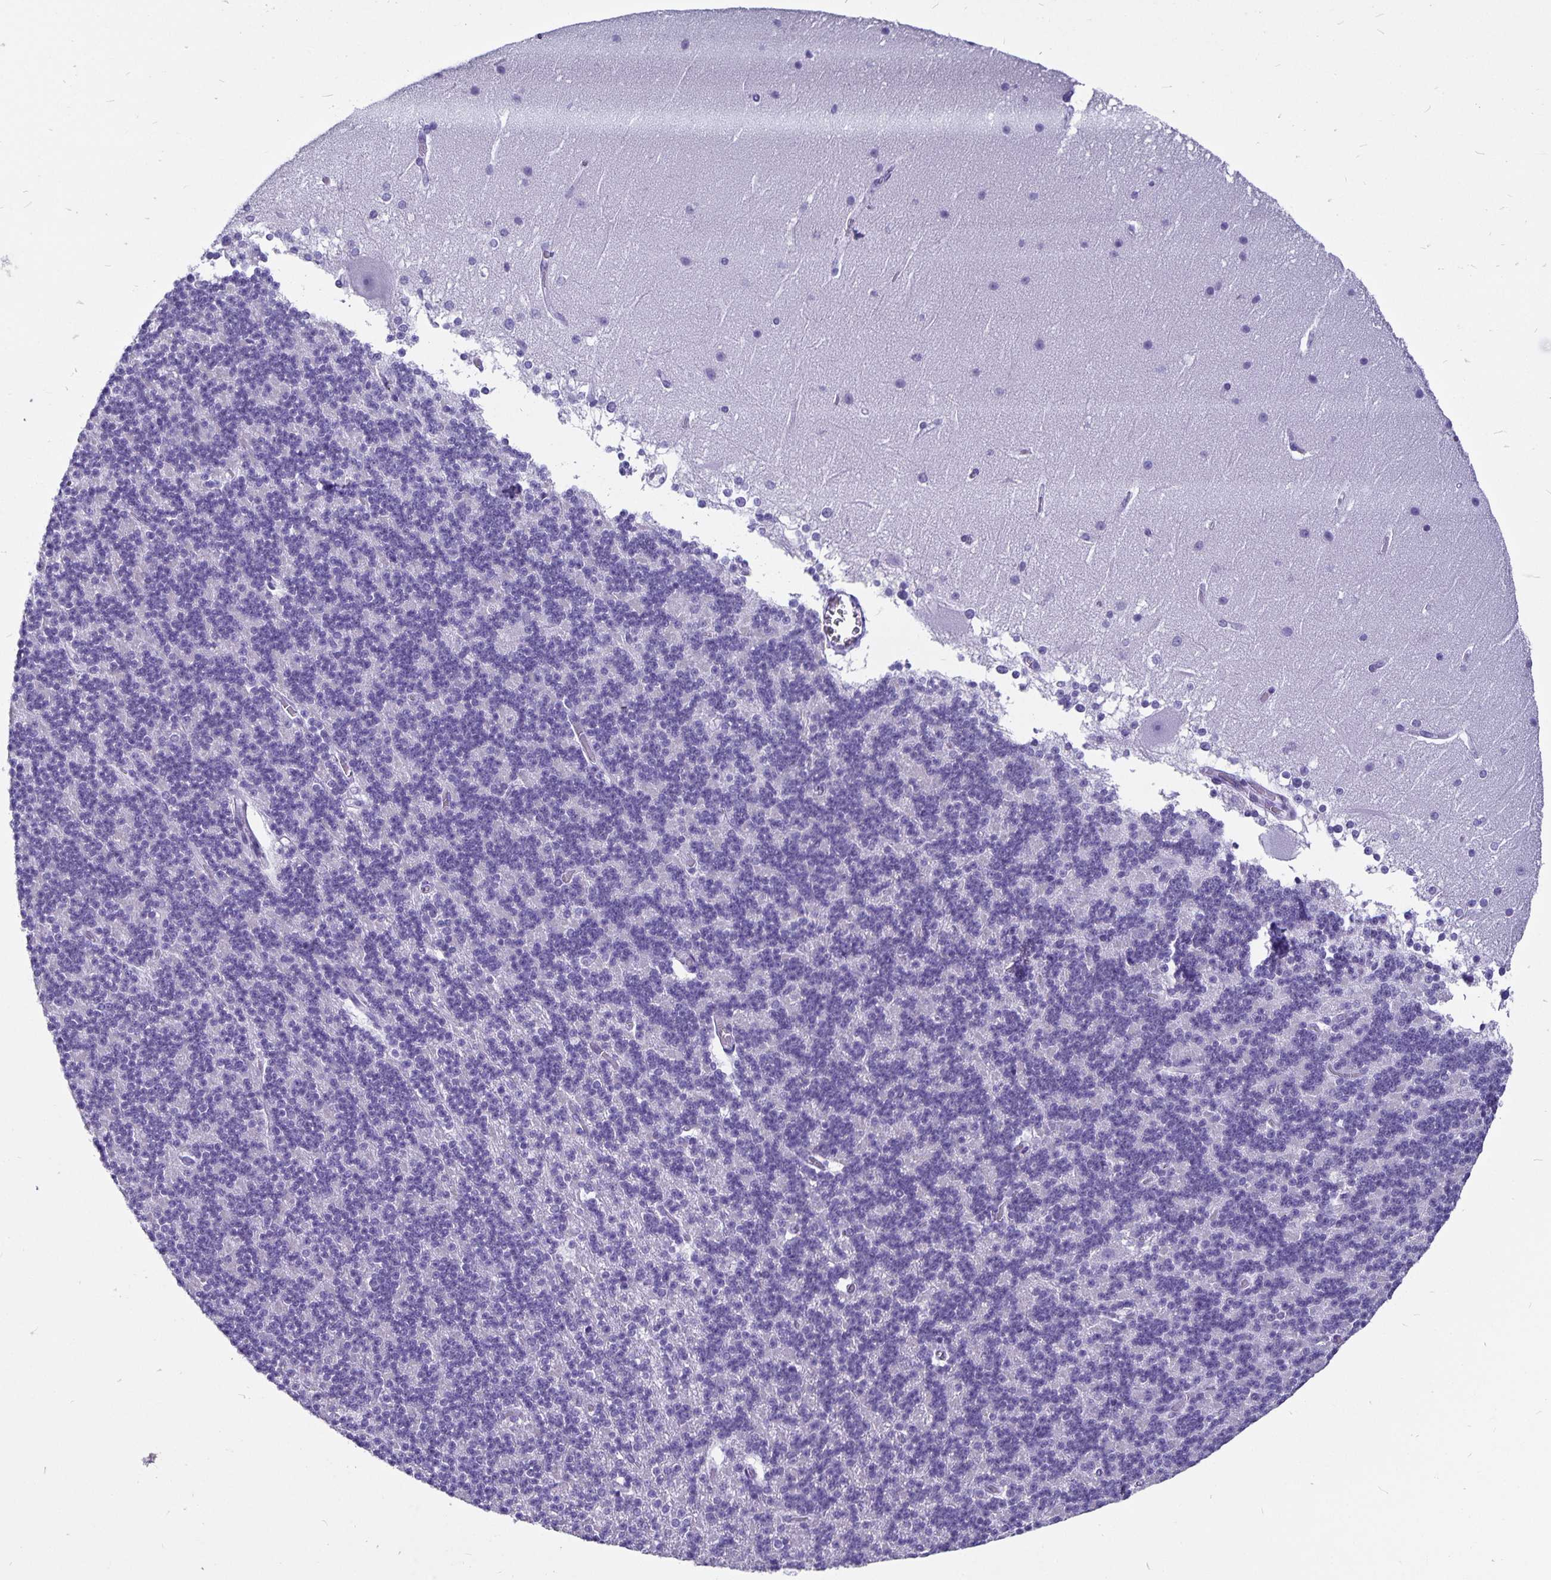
{"staining": {"intensity": "negative", "quantity": "none", "location": "none"}, "tissue": "cerebellum", "cell_type": "Cells in granular layer", "image_type": "normal", "snomed": [{"axis": "morphology", "description": "Normal tissue, NOS"}, {"axis": "topography", "description": "Cerebellum"}], "caption": "The histopathology image shows no staining of cells in granular layer in benign cerebellum. (DAB immunohistochemistry (IHC), high magnification).", "gene": "ODF3B", "patient": {"sex": "female", "age": 19}}